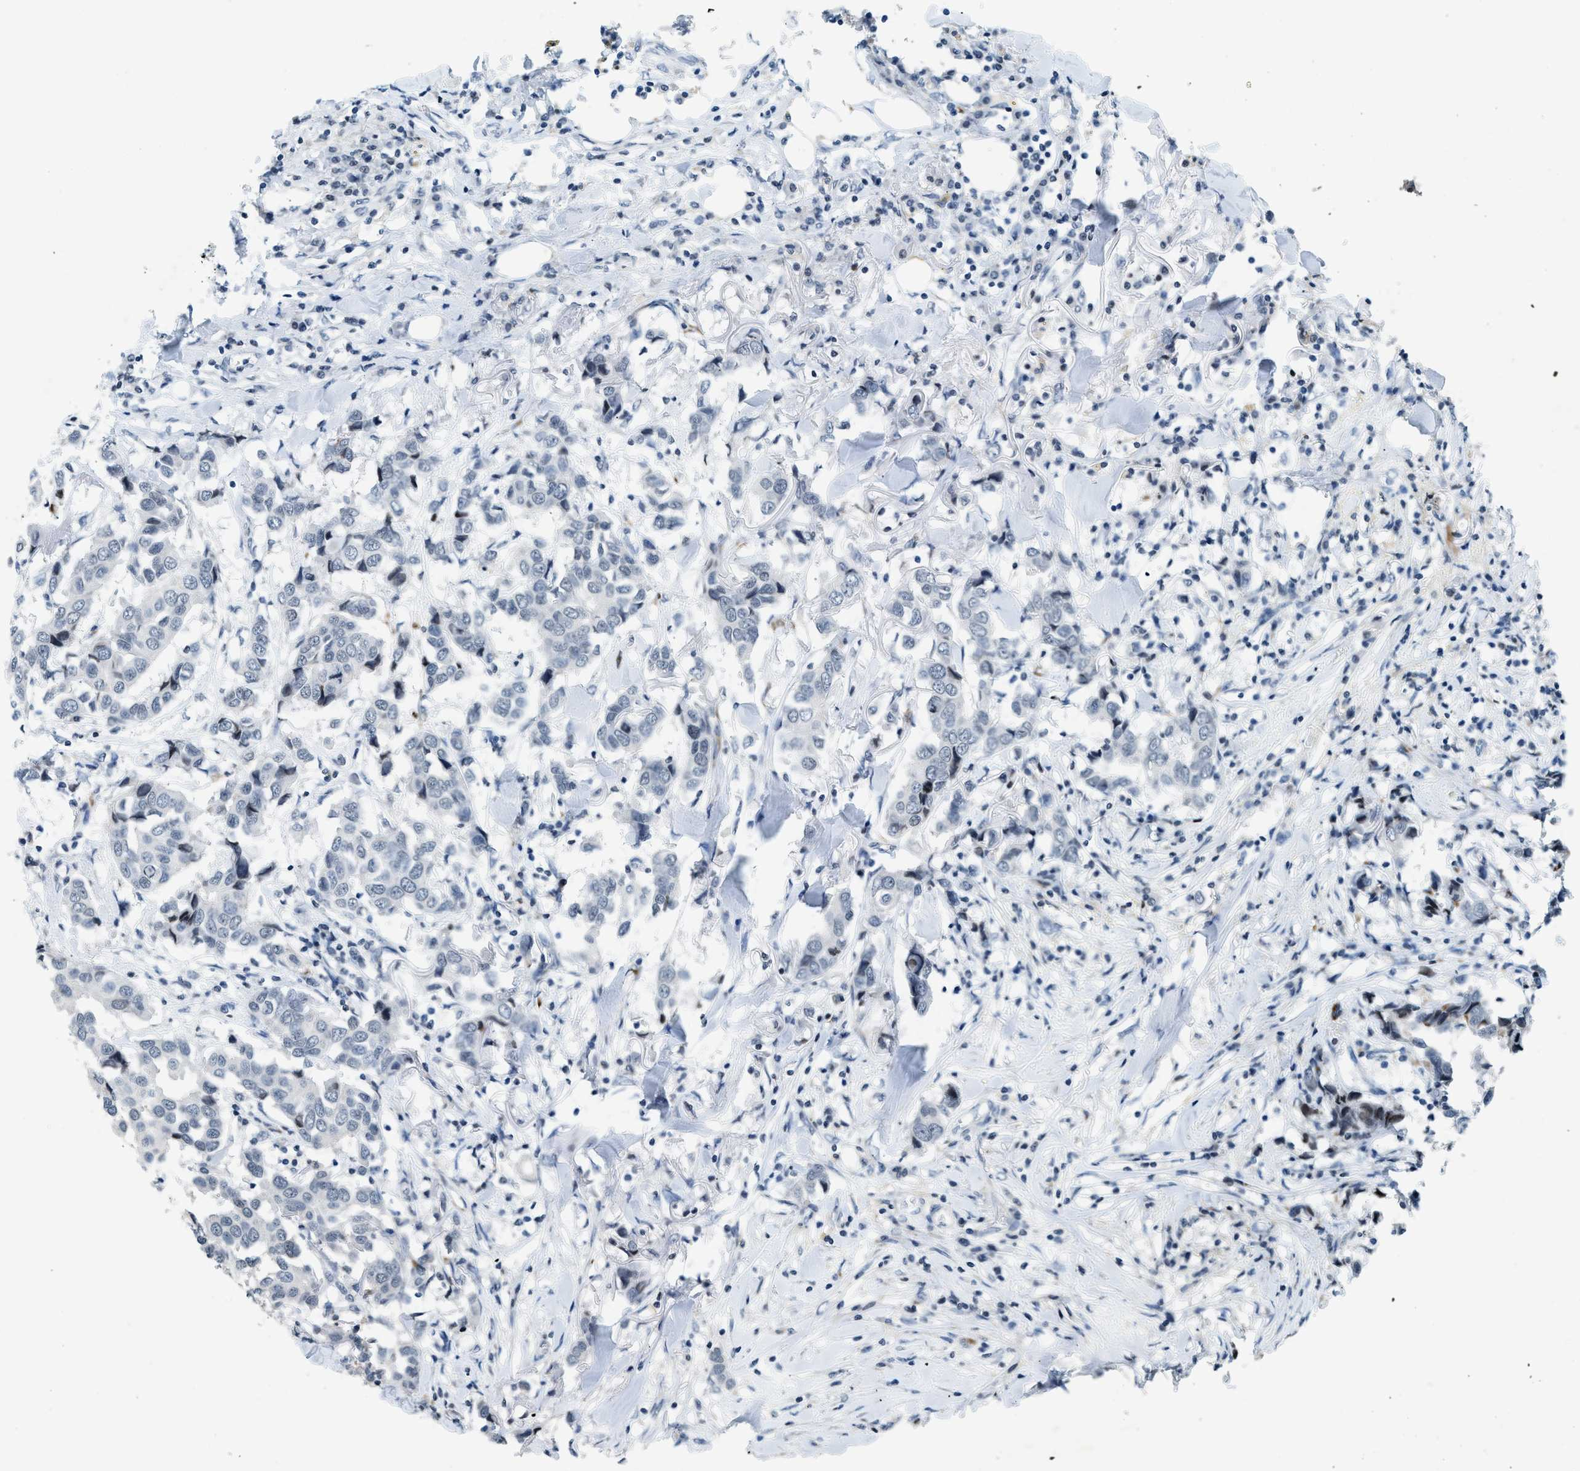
{"staining": {"intensity": "negative", "quantity": "none", "location": "none"}, "tissue": "breast cancer", "cell_type": "Tumor cells", "image_type": "cancer", "snomed": [{"axis": "morphology", "description": "Duct carcinoma"}, {"axis": "topography", "description": "Breast"}], "caption": "Breast cancer (intraductal carcinoma) was stained to show a protein in brown. There is no significant positivity in tumor cells.", "gene": "UVRAG", "patient": {"sex": "female", "age": 80}}